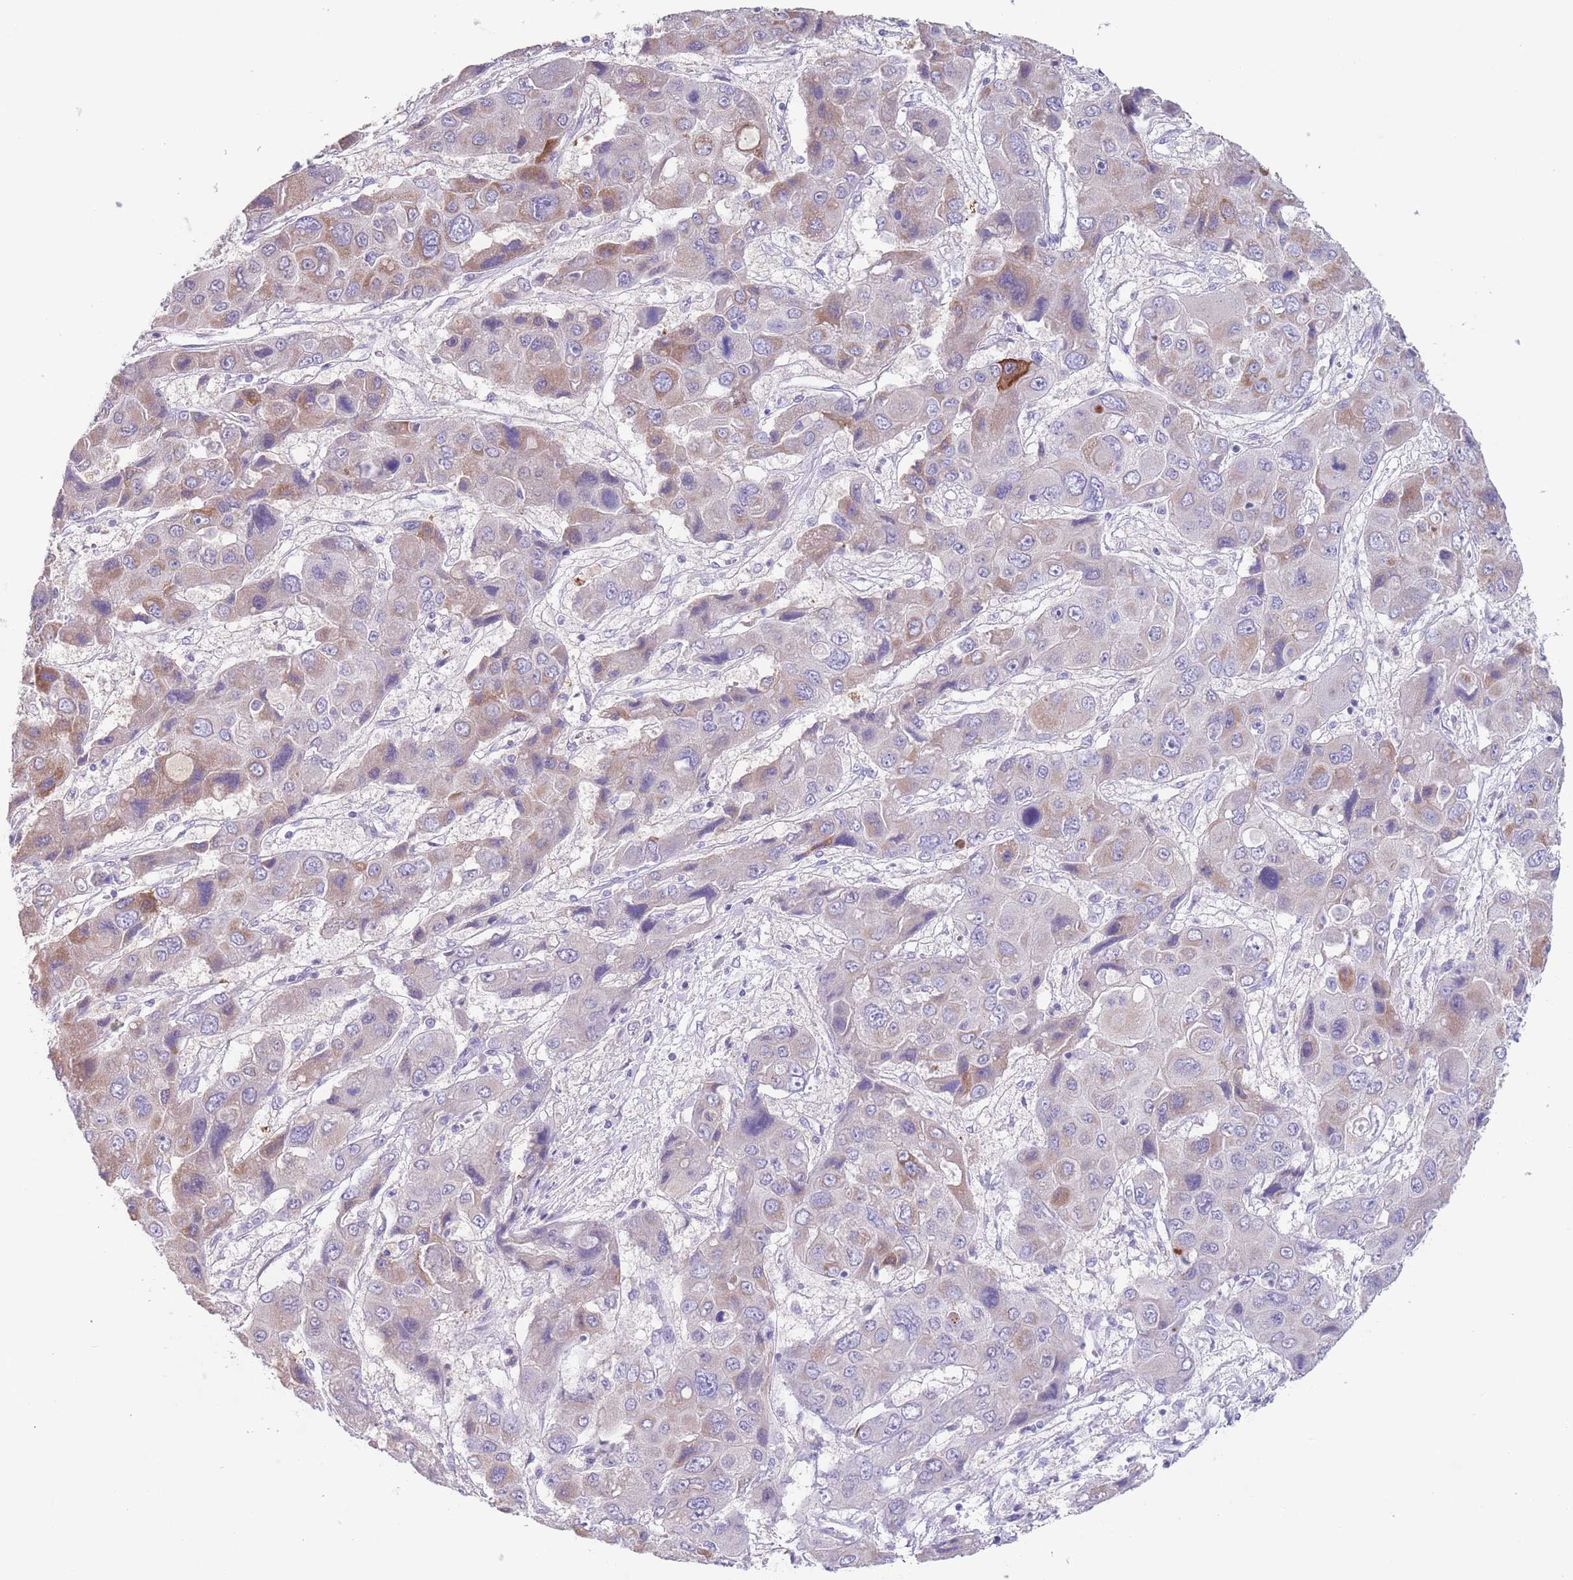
{"staining": {"intensity": "weak", "quantity": "<25%", "location": "cytoplasmic/membranous"}, "tissue": "liver cancer", "cell_type": "Tumor cells", "image_type": "cancer", "snomed": [{"axis": "morphology", "description": "Cholangiocarcinoma"}, {"axis": "topography", "description": "Liver"}], "caption": "Immunohistochemistry (IHC) of cholangiocarcinoma (liver) exhibits no staining in tumor cells.", "gene": "SPIRE2", "patient": {"sex": "male", "age": 67}}